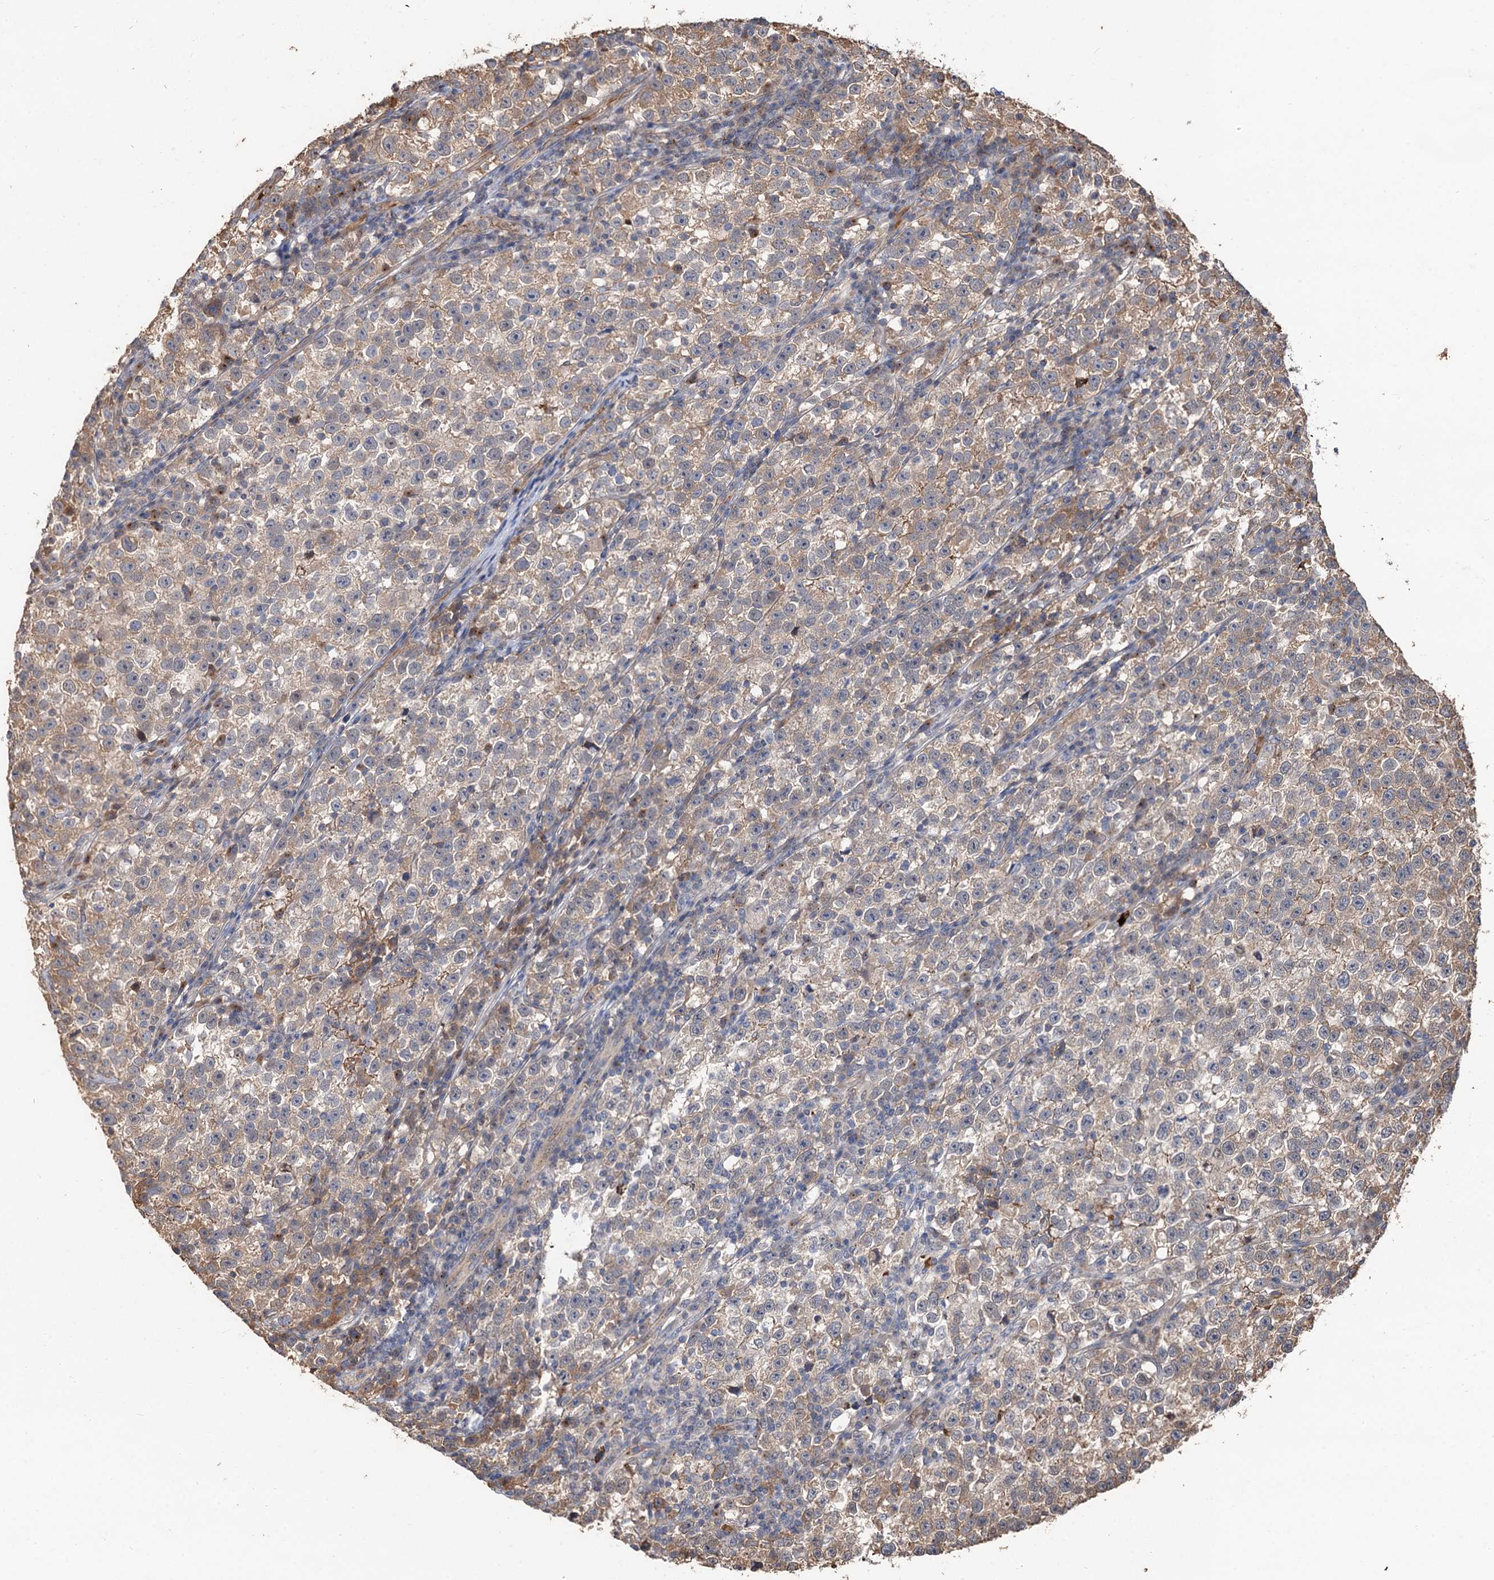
{"staining": {"intensity": "weak", "quantity": "25%-75%", "location": "cytoplasmic/membranous"}, "tissue": "testis cancer", "cell_type": "Tumor cells", "image_type": "cancer", "snomed": [{"axis": "morphology", "description": "Normal tissue, NOS"}, {"axis": "morphology", "description": "Seminoma, NOS"}, {"axis": "topography", "description": "Testis"}], "caption": "IHC staining of seminoma (testis), which displays low levels of weak cytoplasmic/membranous staining in approximately 25%-75% of tumor cells indicating weak cytoplasmic/membranous protein expression. The staining was performed using DAB (brown) for protein detection and nuclei were counterstained in hematoxylin (blue).", "gene": "DEXI", "patient": {"sex": "male", "age": 43}}